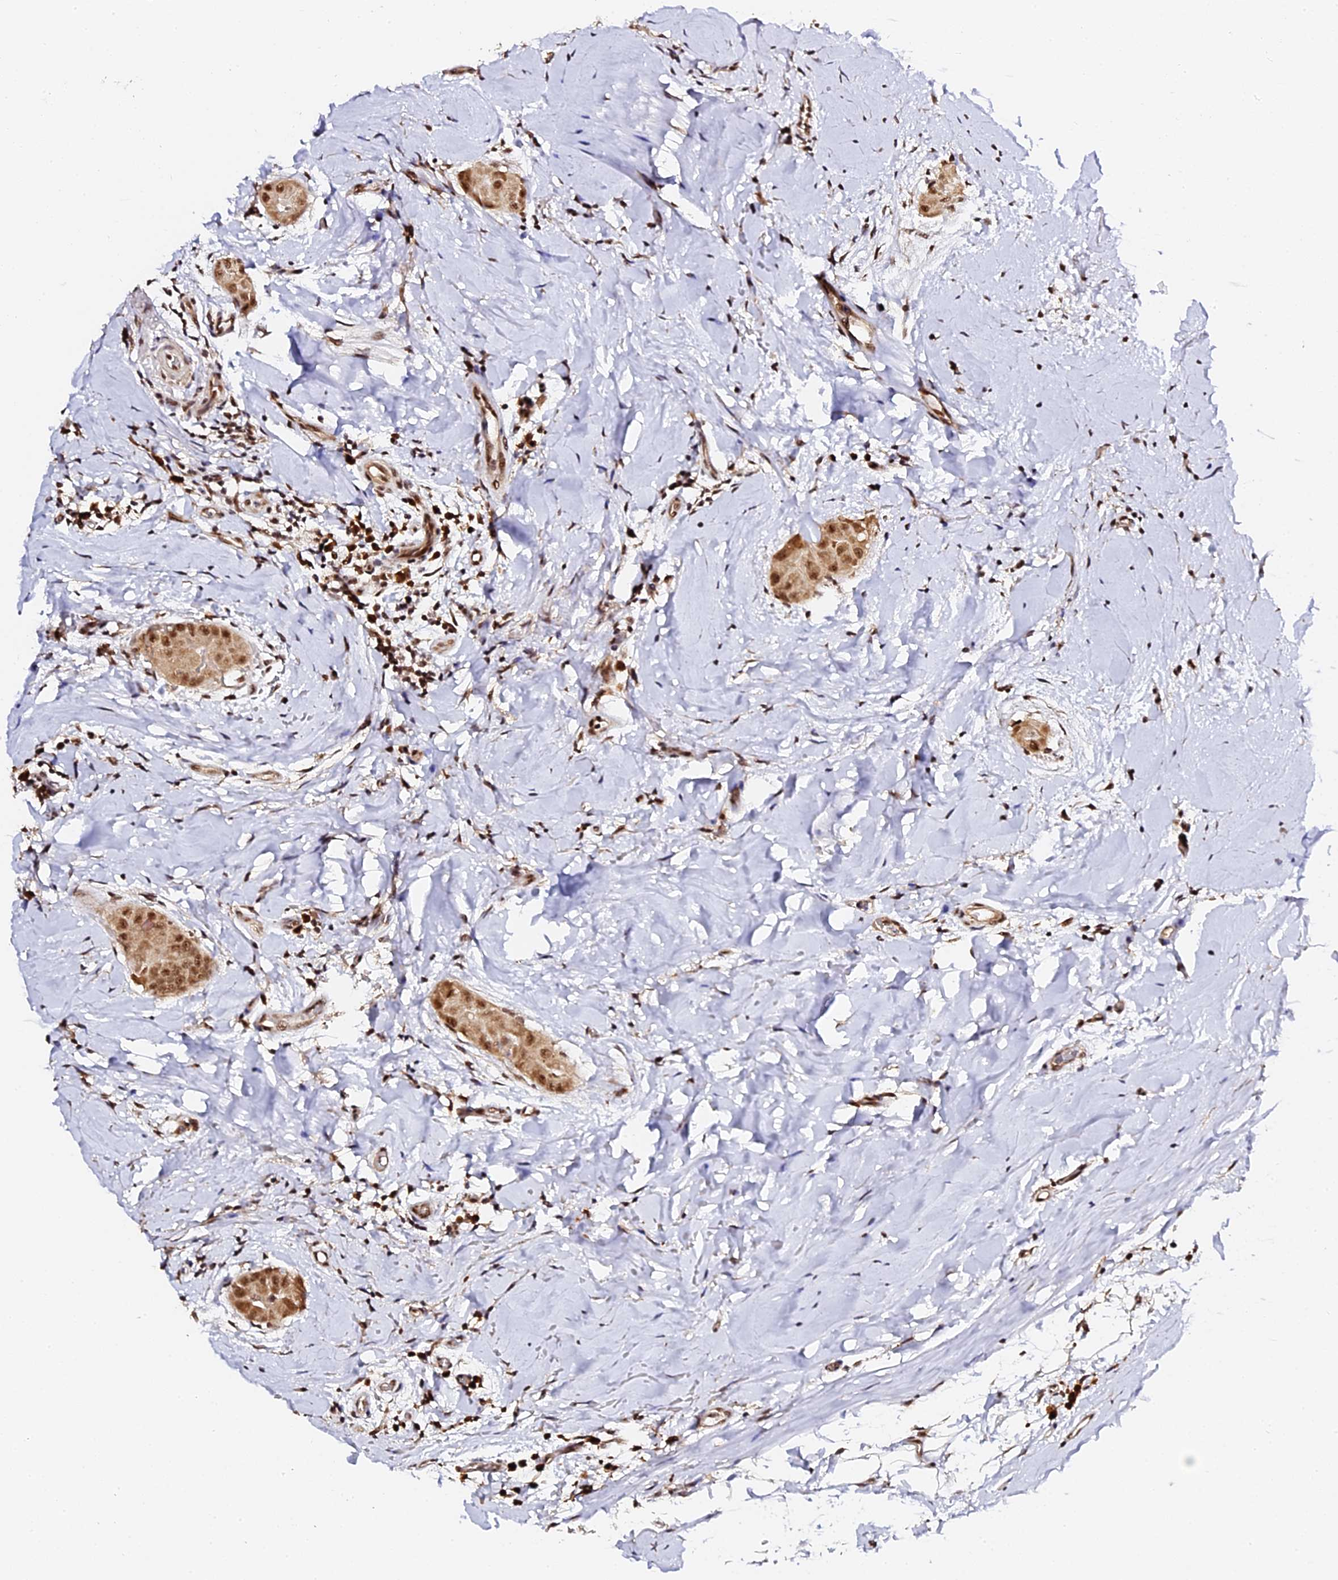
{"staining": {"intensity": "moderate", "quantity": ">75%", "location": "cytoplasmic/membranous,nuclear"}, "tissue": "thyroid cancer", "cell_type": "Tumor cells", "image_type": "cancer", "snomed": [{"axis": "morphology", "description": "Papillary adenocarcinoma, NOS"}, {"axis": "topography", "description": "Thyroid gland"}], "caption": "Tumor cells reveal moderate cytoplasmic/membranous and nuclear expression in approximately >75% of cells in papillary adenocarcinoma (thyroid). (DAB (3,3'-diaminobenzidine) IHC with brightfield microscopy, high magnification).", "gene": "MCRS1", "patient": {"sex": "male", "age": 33}}